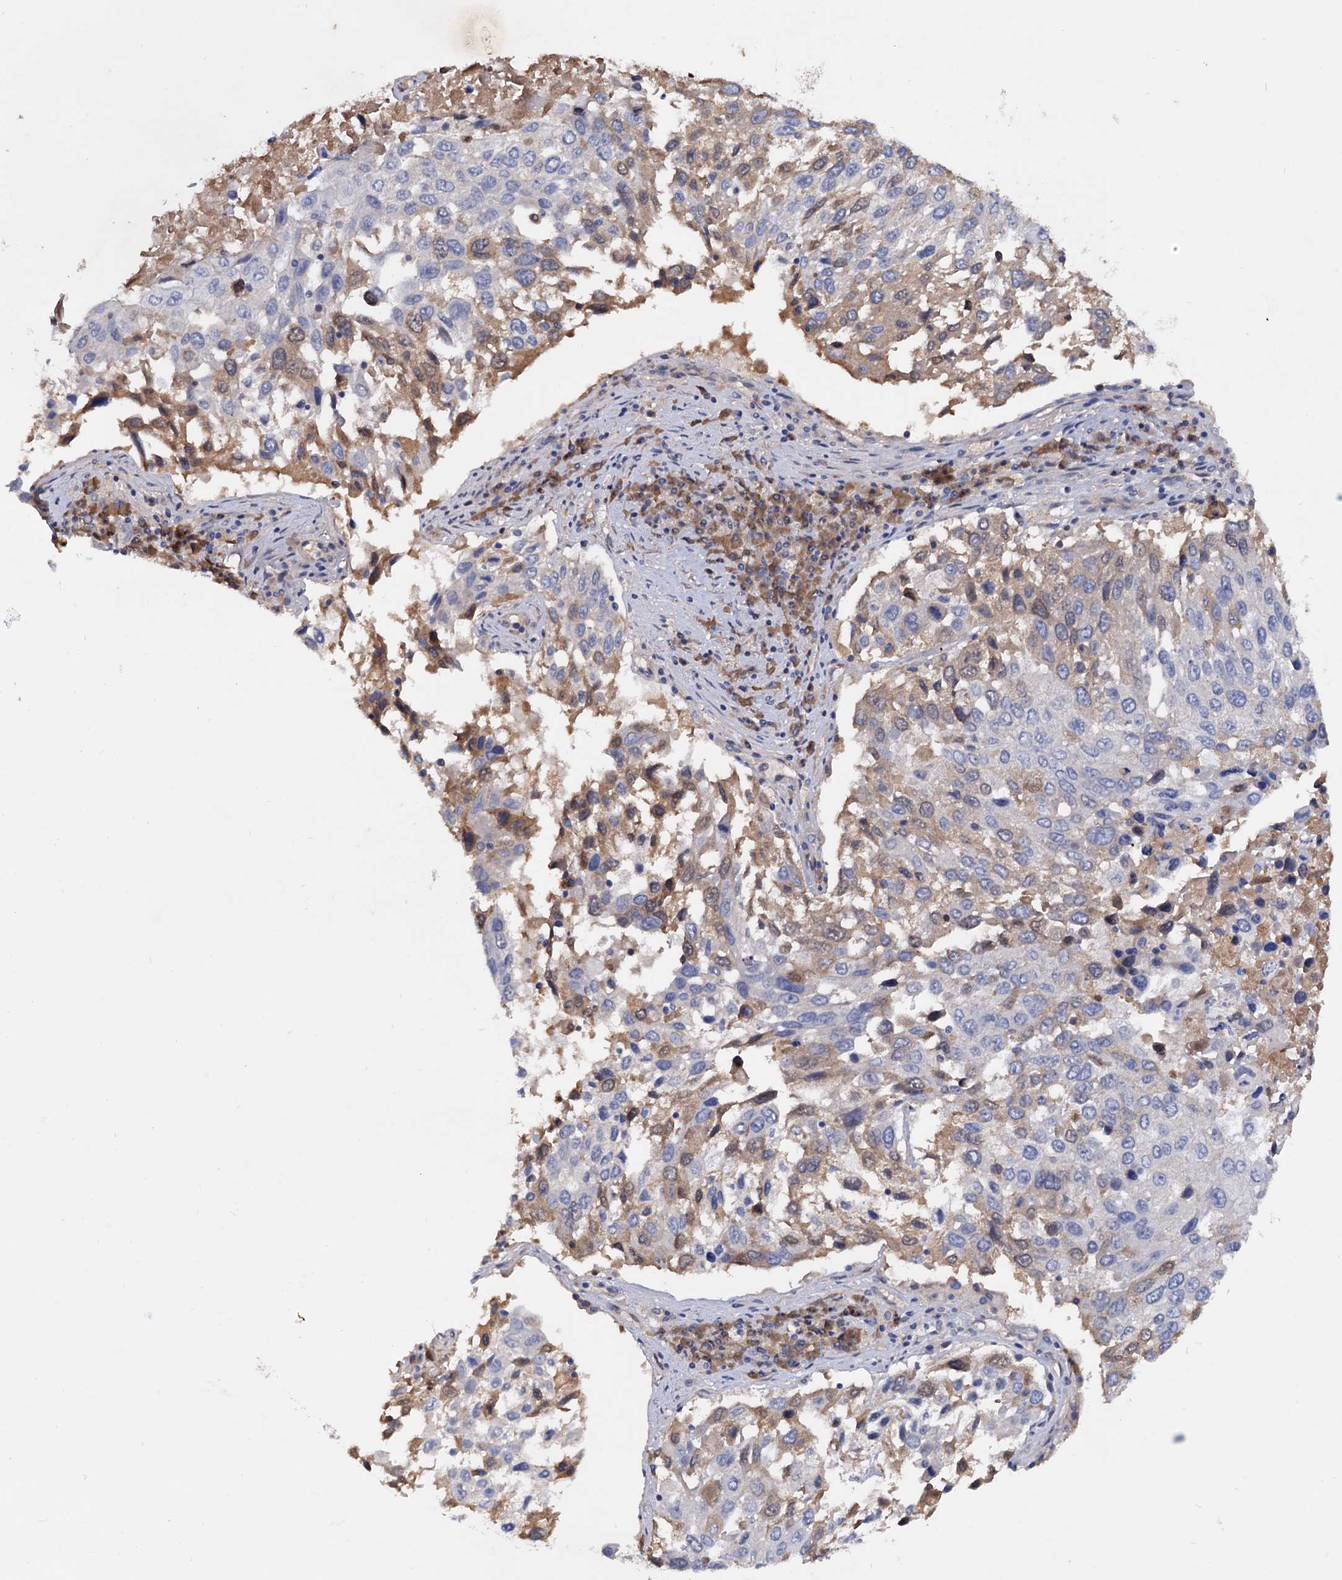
{"staining": {"intensity": "weak", "quantity": "25%-75%", "location": "cytoplasmic/membranous,nuclear"}, "tissue": "lung cancer", "cell_type": "Tumor cells", "image_type": "cancer", "snomed": [{"axis": "morphology", "description": "Squamous cell carcinoma, NOS"}, {"axis": "topography", "description": "Lung"}], "caption": "Squamous cell carcinoma (lung) was stained to show a protein in brown. There is low levels of weak cytoplasmic/membranous and nuclear expression in about 25%-75% of tumor cells.", "gene": "NPAS4", "patient": {"sex": "male", "age": 65}}